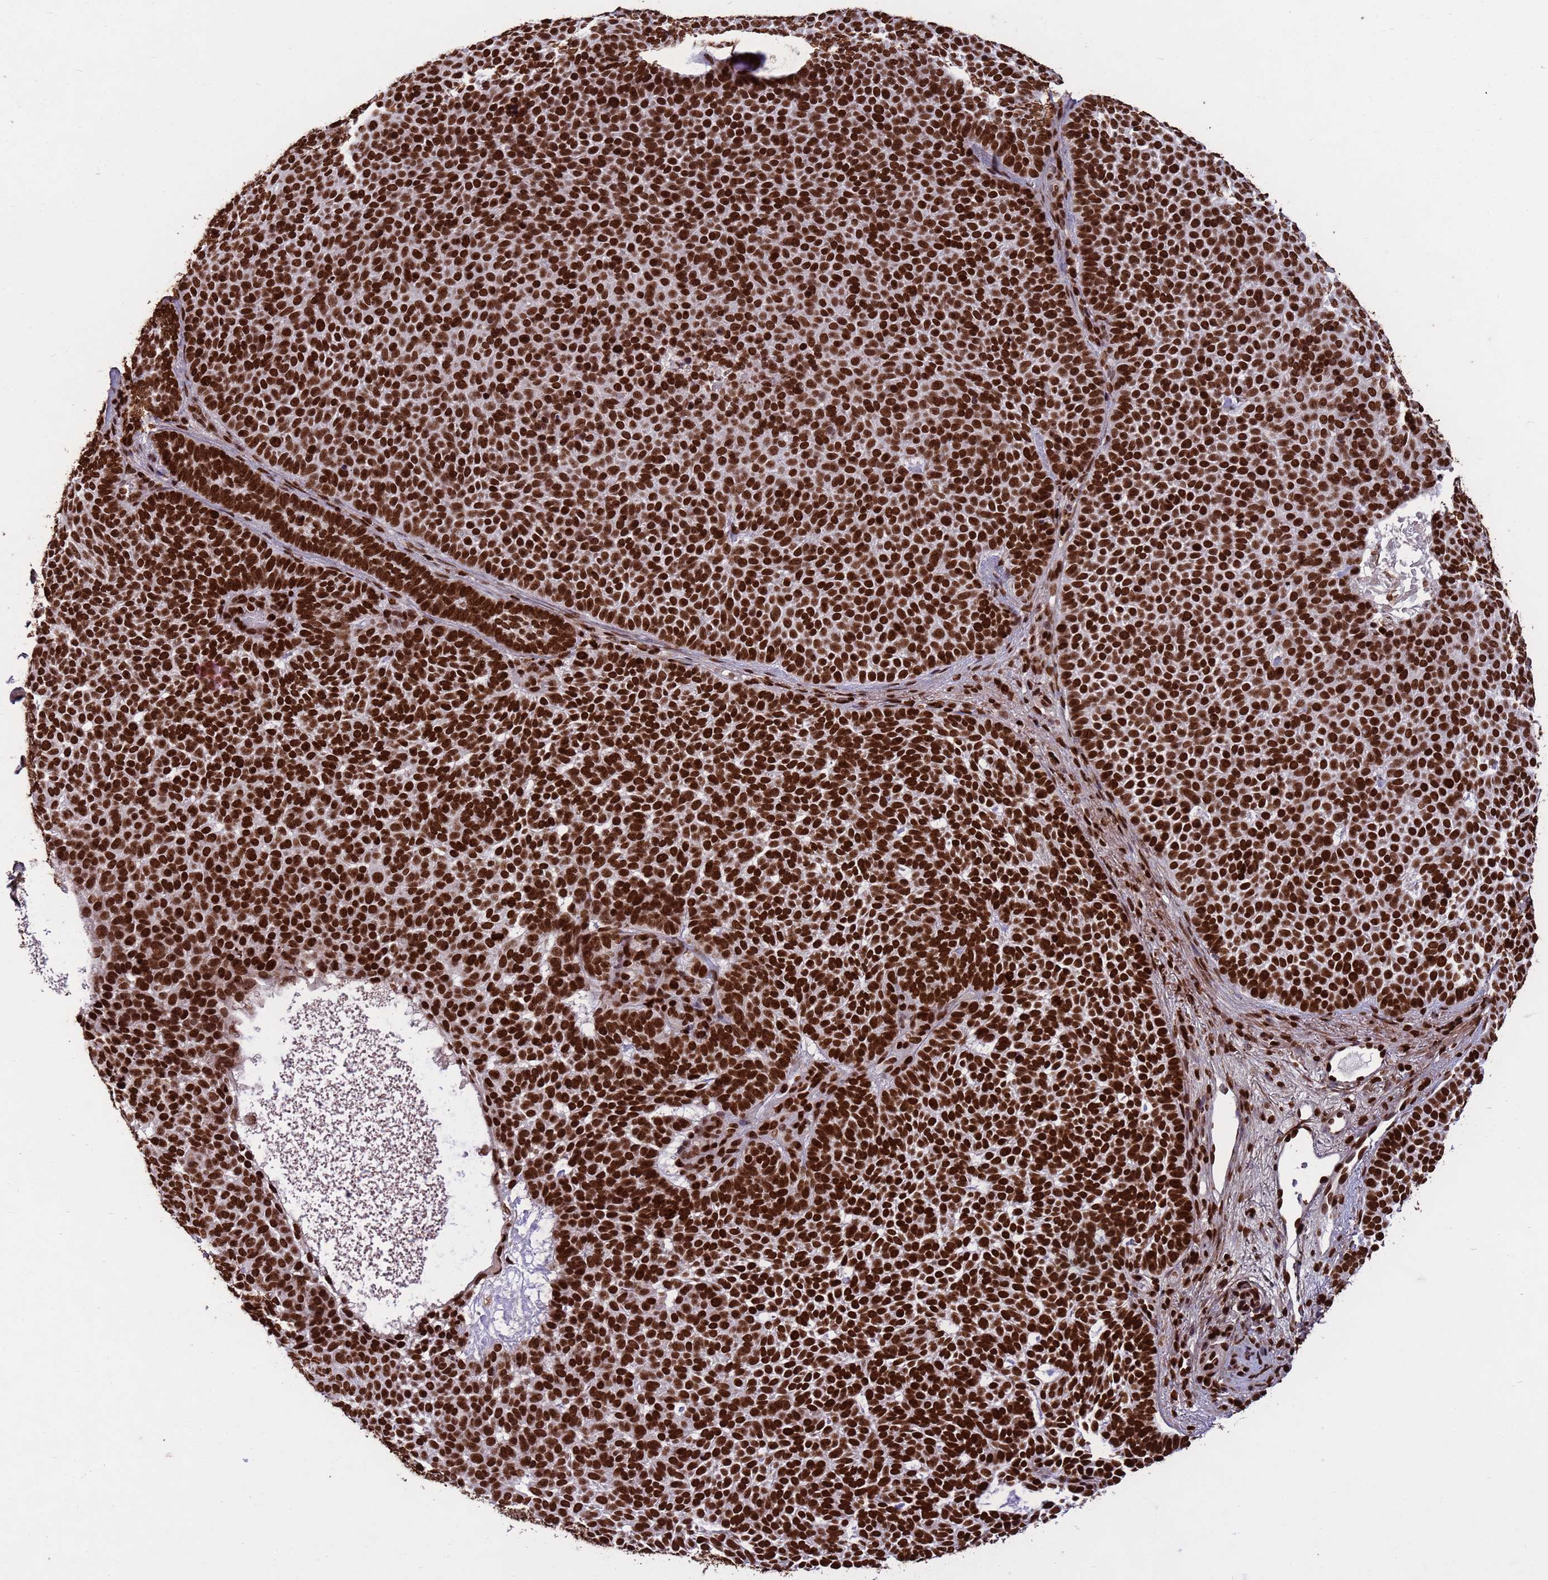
{"staining": {"intensity": "strong", "quantity": ">75%", "location": "nuclear"}, "tissue": "skin cancer", "cell_type": "Tumor cells", "image_type": "cancer", "snomed": [{"axis": "morphology", "description": "Basal cell carcinoma"}, {"axis": "topography", "description": "Skin"}], "caption": "Protein expression analysis of human basal cell carcinoma (skin) reveals strong nuclear positivity in about >75% of tumor cells. Nuclei are stained in blue.", "gene": "H3-3B", "patient": {"sex": "female", "age": 77}}